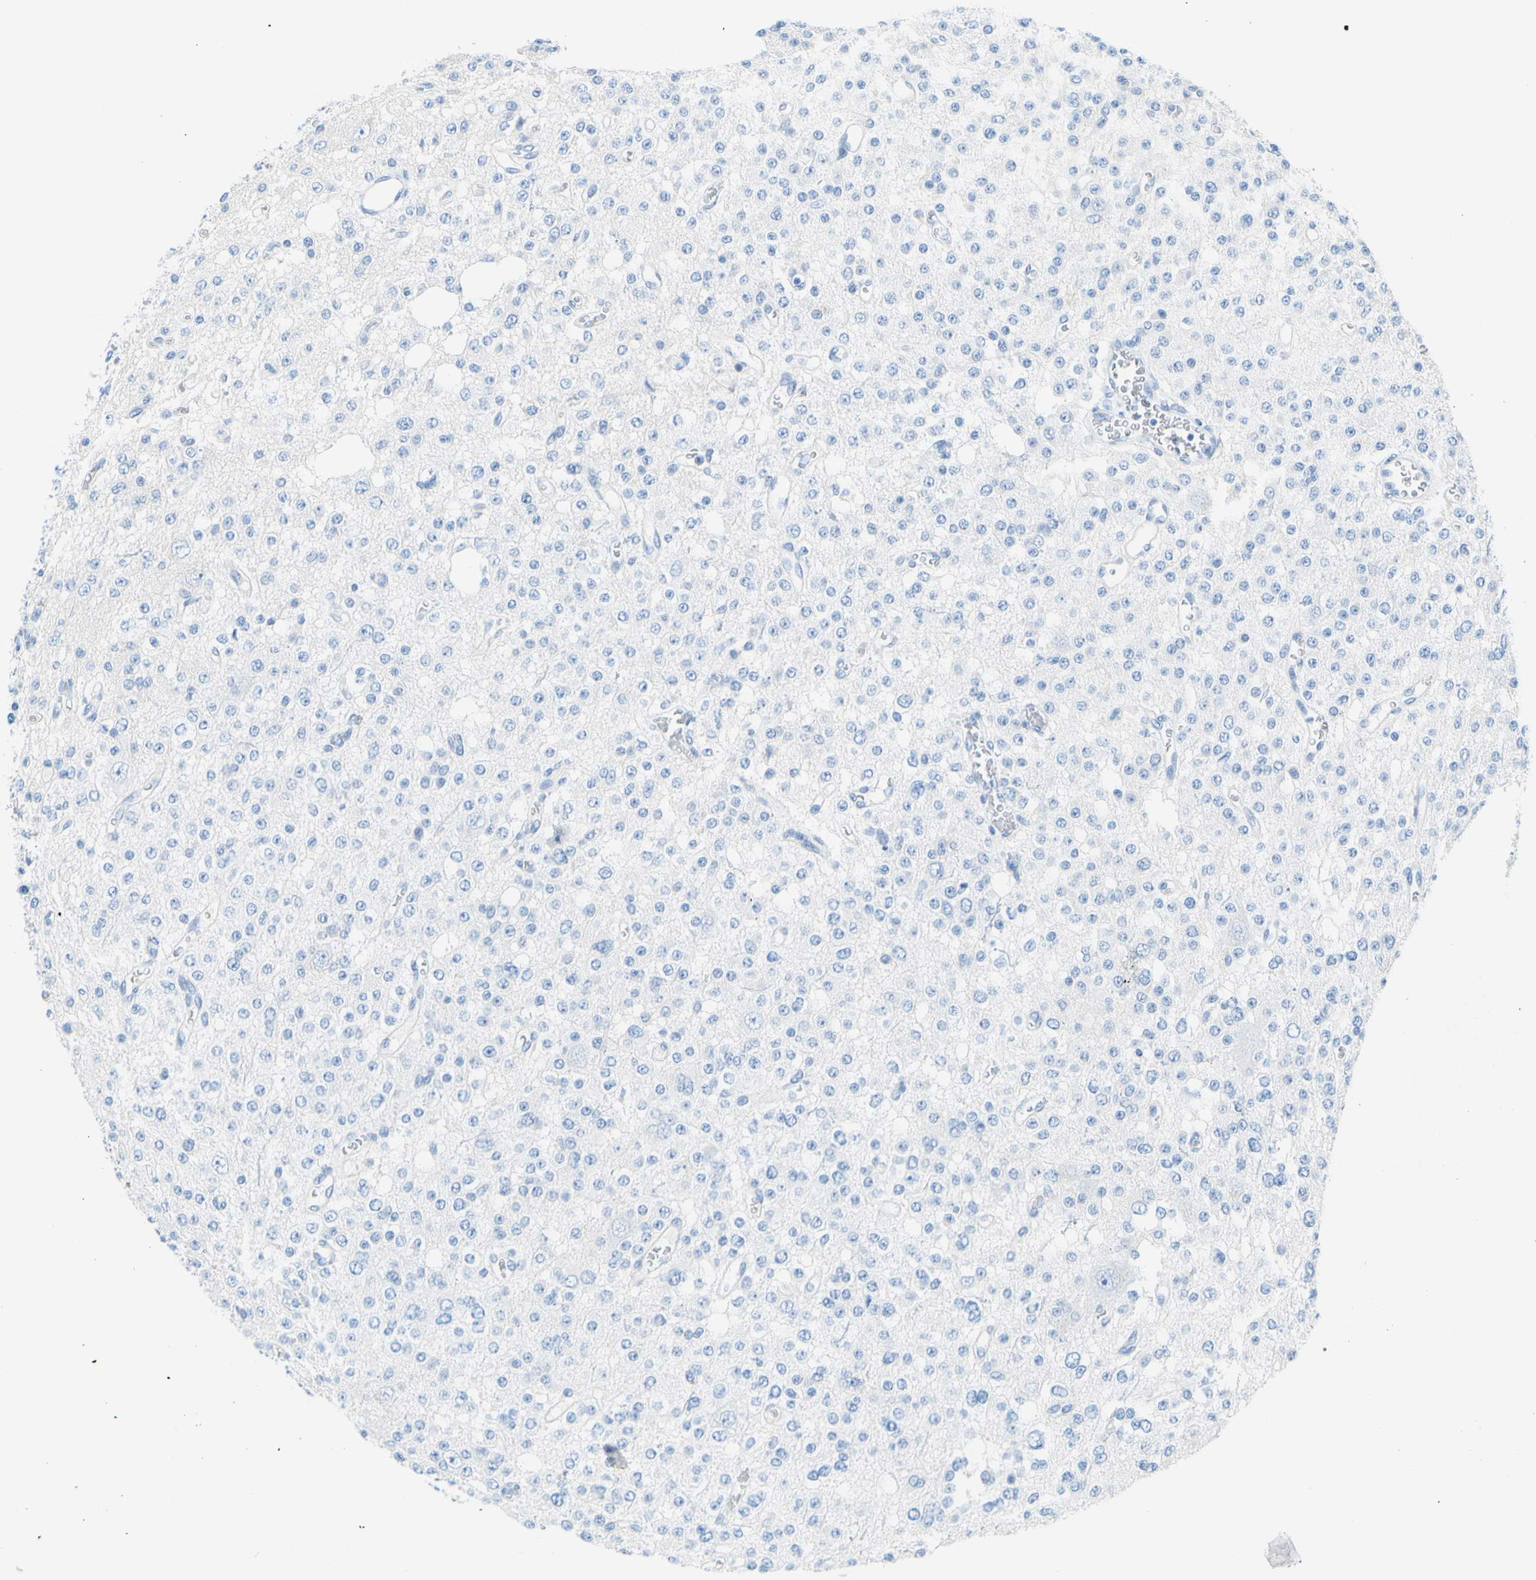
{"staining": {"intensity": "negative", "quantity": "none", "location": "none"}, "tissue": "glioma", "cell_type": "Tumor cells", "image_type": "cancer", "snomed": [{"axis": "morphology", "description": "Glioma, malignant, Low grade"}, {"axis": "topography", "description": "Brain"}], "caption": "High magnification brightfield microscopy of malignant glioma (low-grade) stained with DAB (brown) and counterstained with hematoxylin (blue): tumor cells show no significant positivity.", "gene": "CEL", "patient": {"sex": "male", "age": 38}}